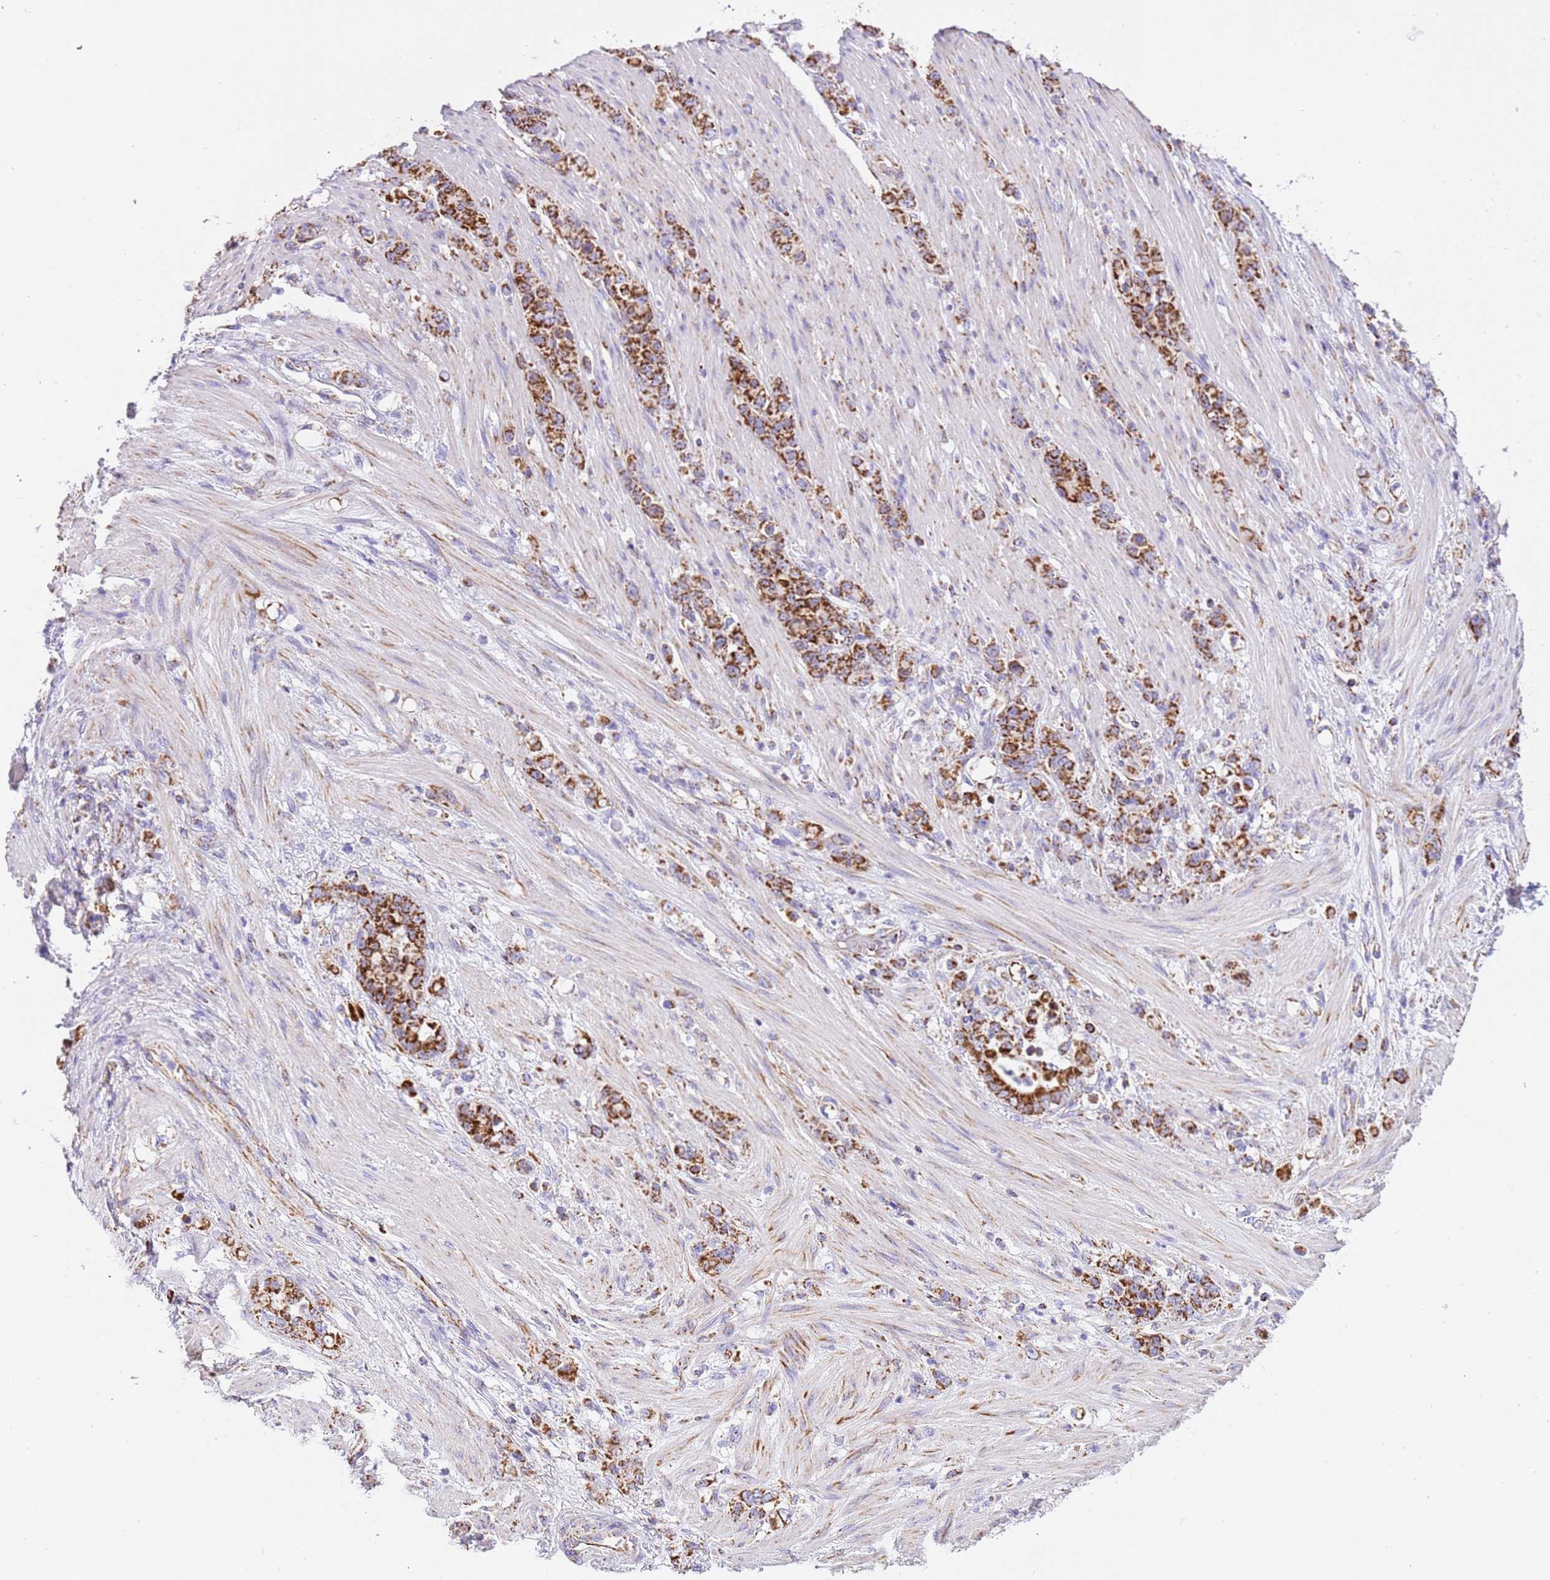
{"staining": {"intensity": "strong", "quantity": ">75%", "location": "cytoplasmic/membranous"}, "tissue": "stomach cancer", "cell_type": "Tumor cells", "image_type": "cancer", "snomed": [{"axis": "morphology", "description": "Normal tissue, NOS"}, {"axis": "morphology", "description": "Adenocarcinoma, NOS"}, {"axis": "topography", "description": "Stomach"}], "caption": "Stomach cancer tissue shows strong cytoplasmic/membranous staining in about >75% of tumor cells", "gene": "SUCLG2", "patient": {"sex": "female", "age": 79}}